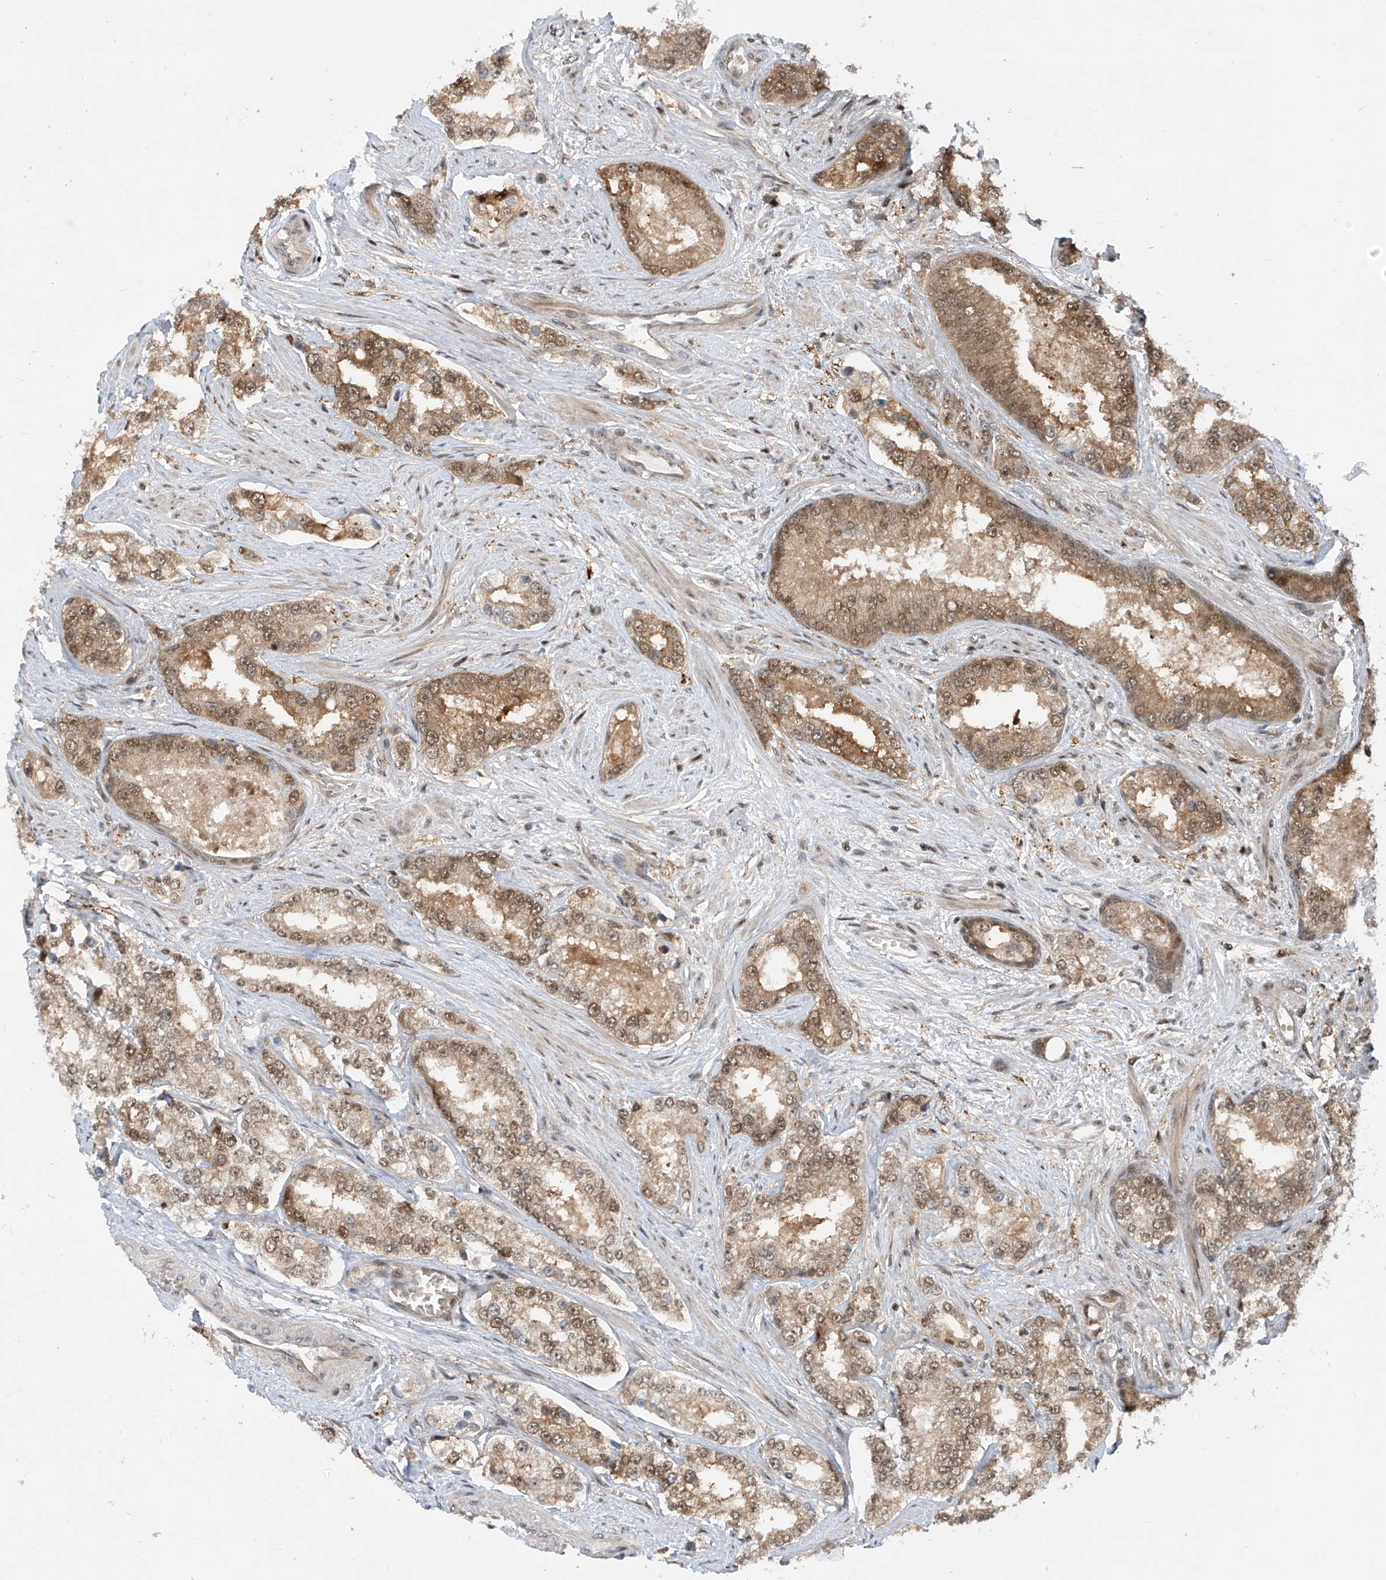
{"staining": {"intensity": "moderate", "quantity": ">75%", "location": "cytoplasmic/membranous,nuclear"}, "tissue": "prostate cancer", "cell_type": "Tumor cells", "image_type": "cancer", "snomed": [{"axis": "morphology", "description": "Normal tissue, NOS"}, {"axis": "morphology", "description": "Adenocarcinoma, High grade"}, {"axis": "topography", "description": "Prostate"}], "caption": "Immunohistochemical staining of human high-grade adenocarcinoma (prostate) shows medium levels of moderate cytoplasmic/membranous and nuclear staining in approximately >75% of tumor cells.", "gene": "LAGE3", "patient": {"sex": "male", "age": 83}}